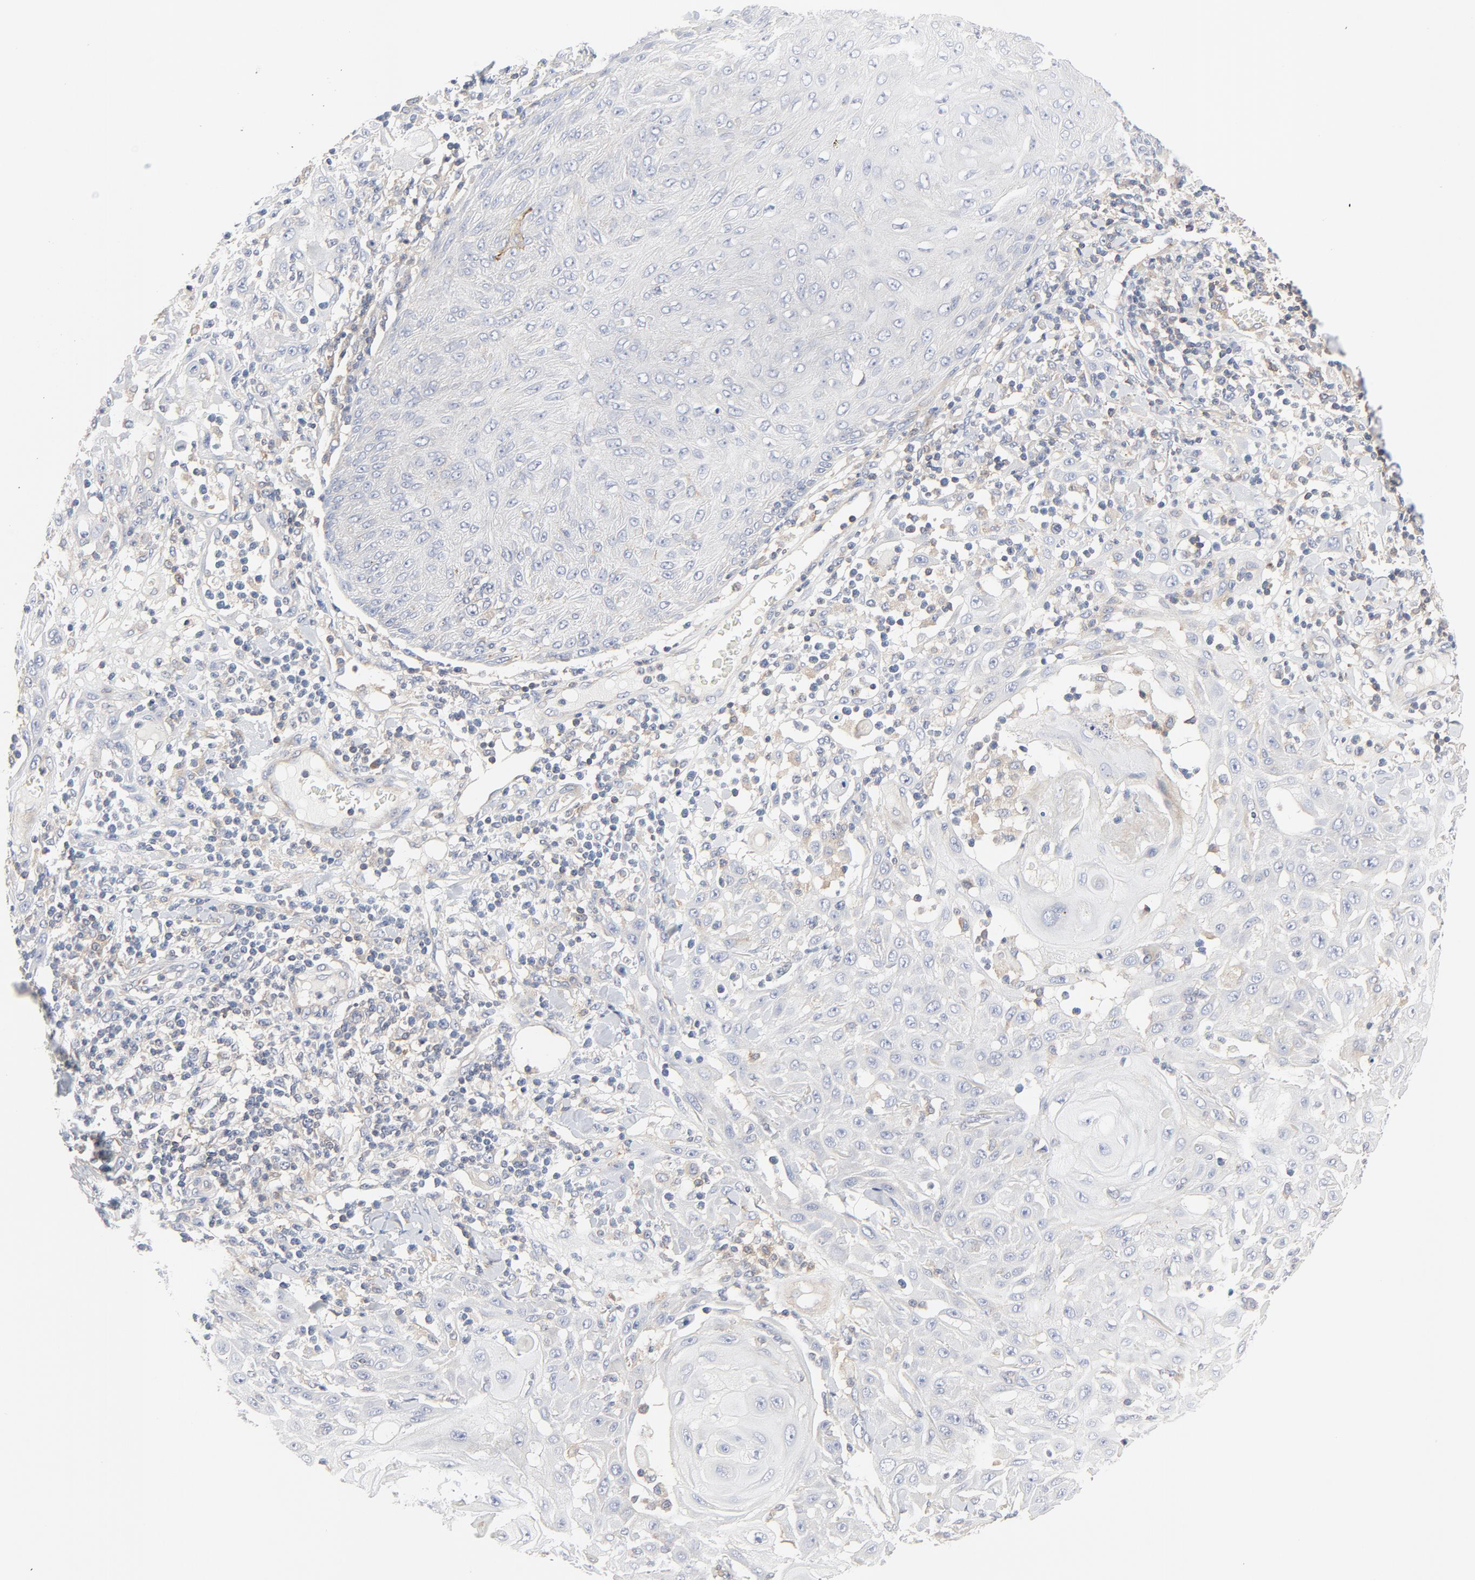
{"staining": {"intensity": "negative", "quantity": "none", "location": "none"}, "tissue": "skin cancer", "cell_type": "Tumor cells", "image_type": "cancer", "snomed": [{"axis": "morphology", "description": "Squamous cell carcinoma, NOS"}, {"axis": "topography", "description": "Skin"}], "caption": "Tumor cells show no significant positivity in squamous cell carcinoma (skin).", "gene": "RABEP1", "patient": {"sex": "male", "age": 24}}